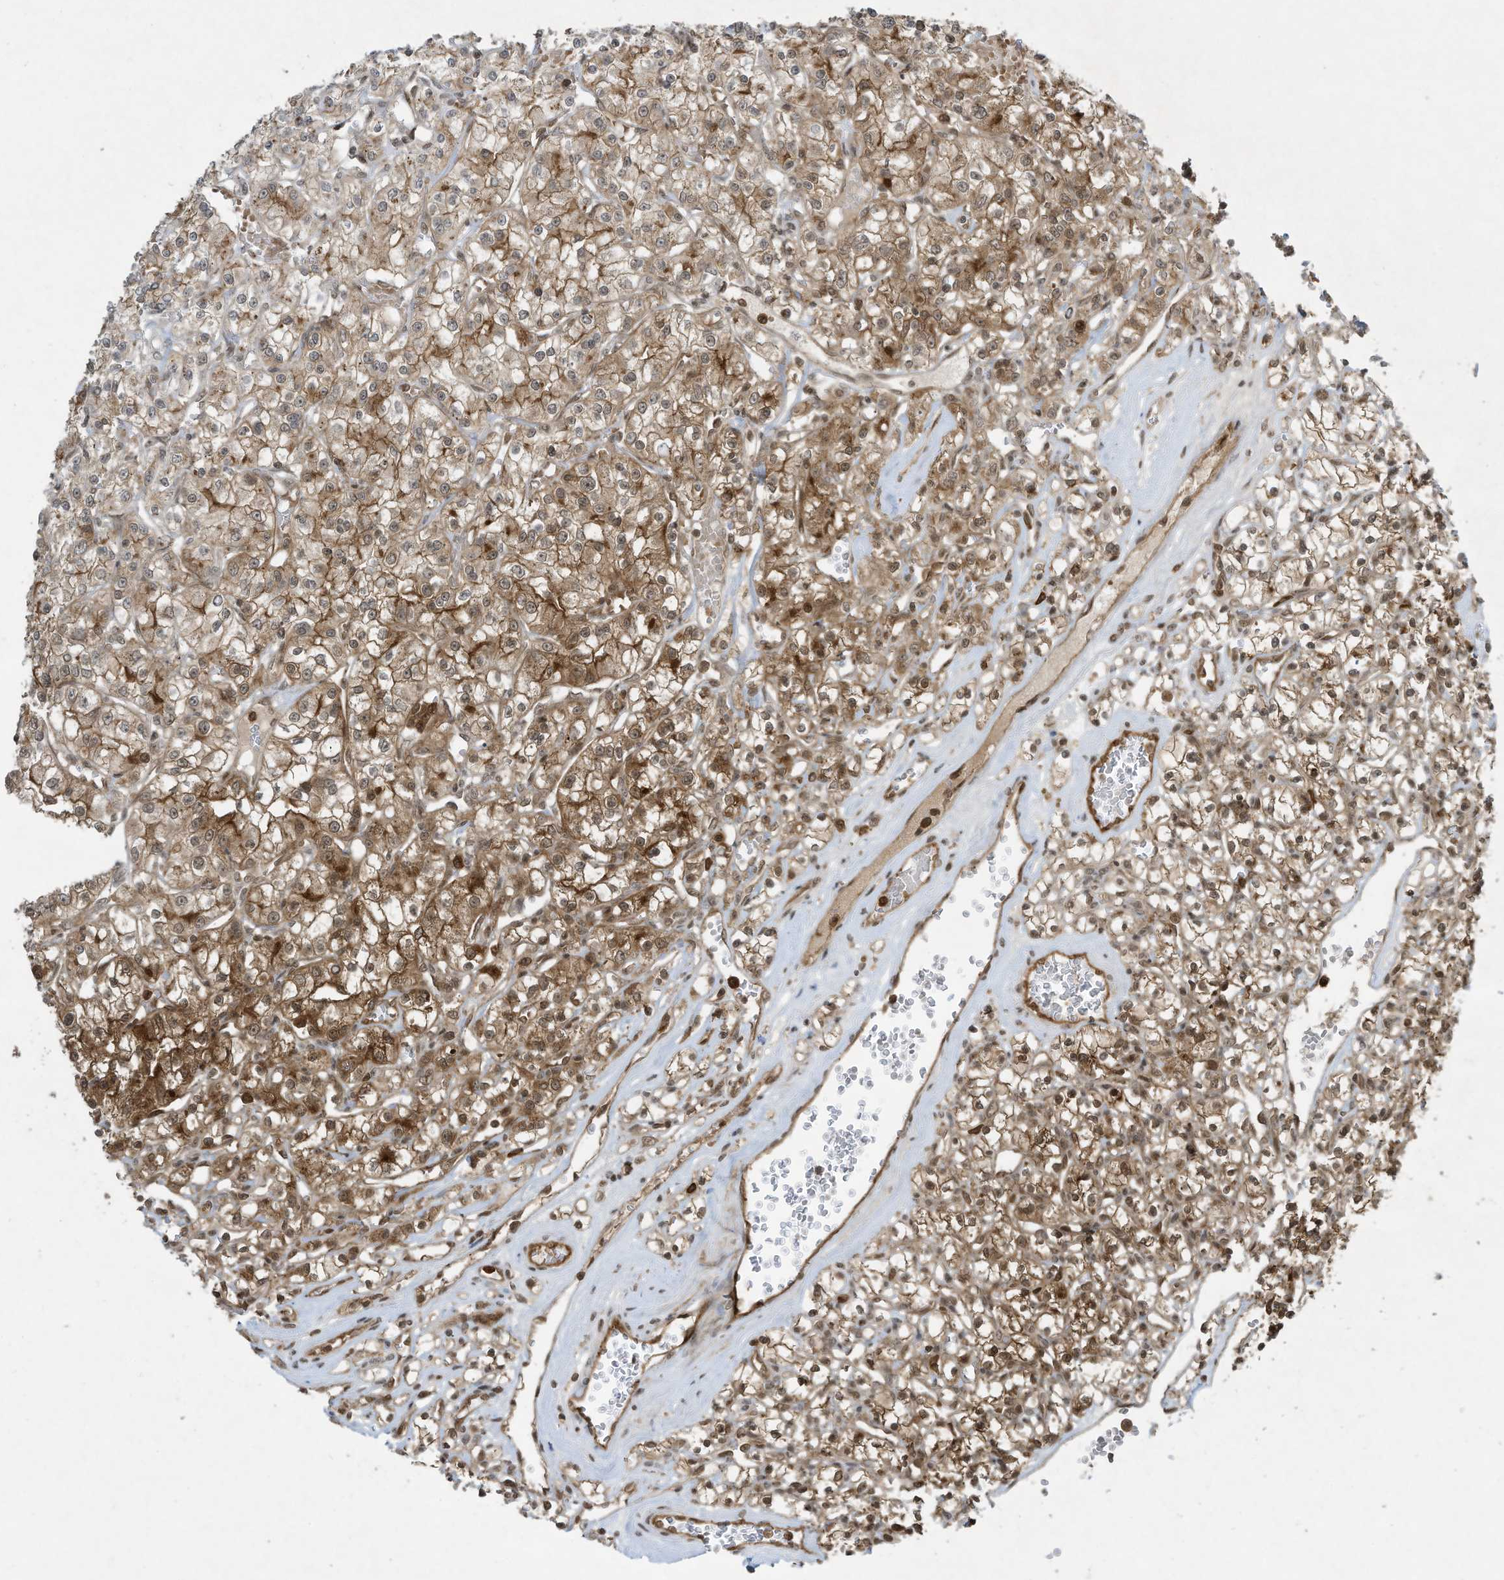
{"staining": {"intensity": "moderate", "quantity": ">75%", "location": "cytoplasmic/membranous,nuclear"}, "tissue": "renal cancer", "cell_type": "Tumor cells", "image_type": "cancer", "snomed": [{"axis": "morphology", "description": "Adenocarcinoma, NOS"}, {"axis": "topography", "description": "Kidney"}], "caption": "Adenocarcinoma (renal) stained with a brown dye reveals moderate cytoplasmic/membranous and nuclear positive expression in approximately >75% of tumor cells.", "gene": "CERT1", "patient": {"sex": "female", "age": 59}}